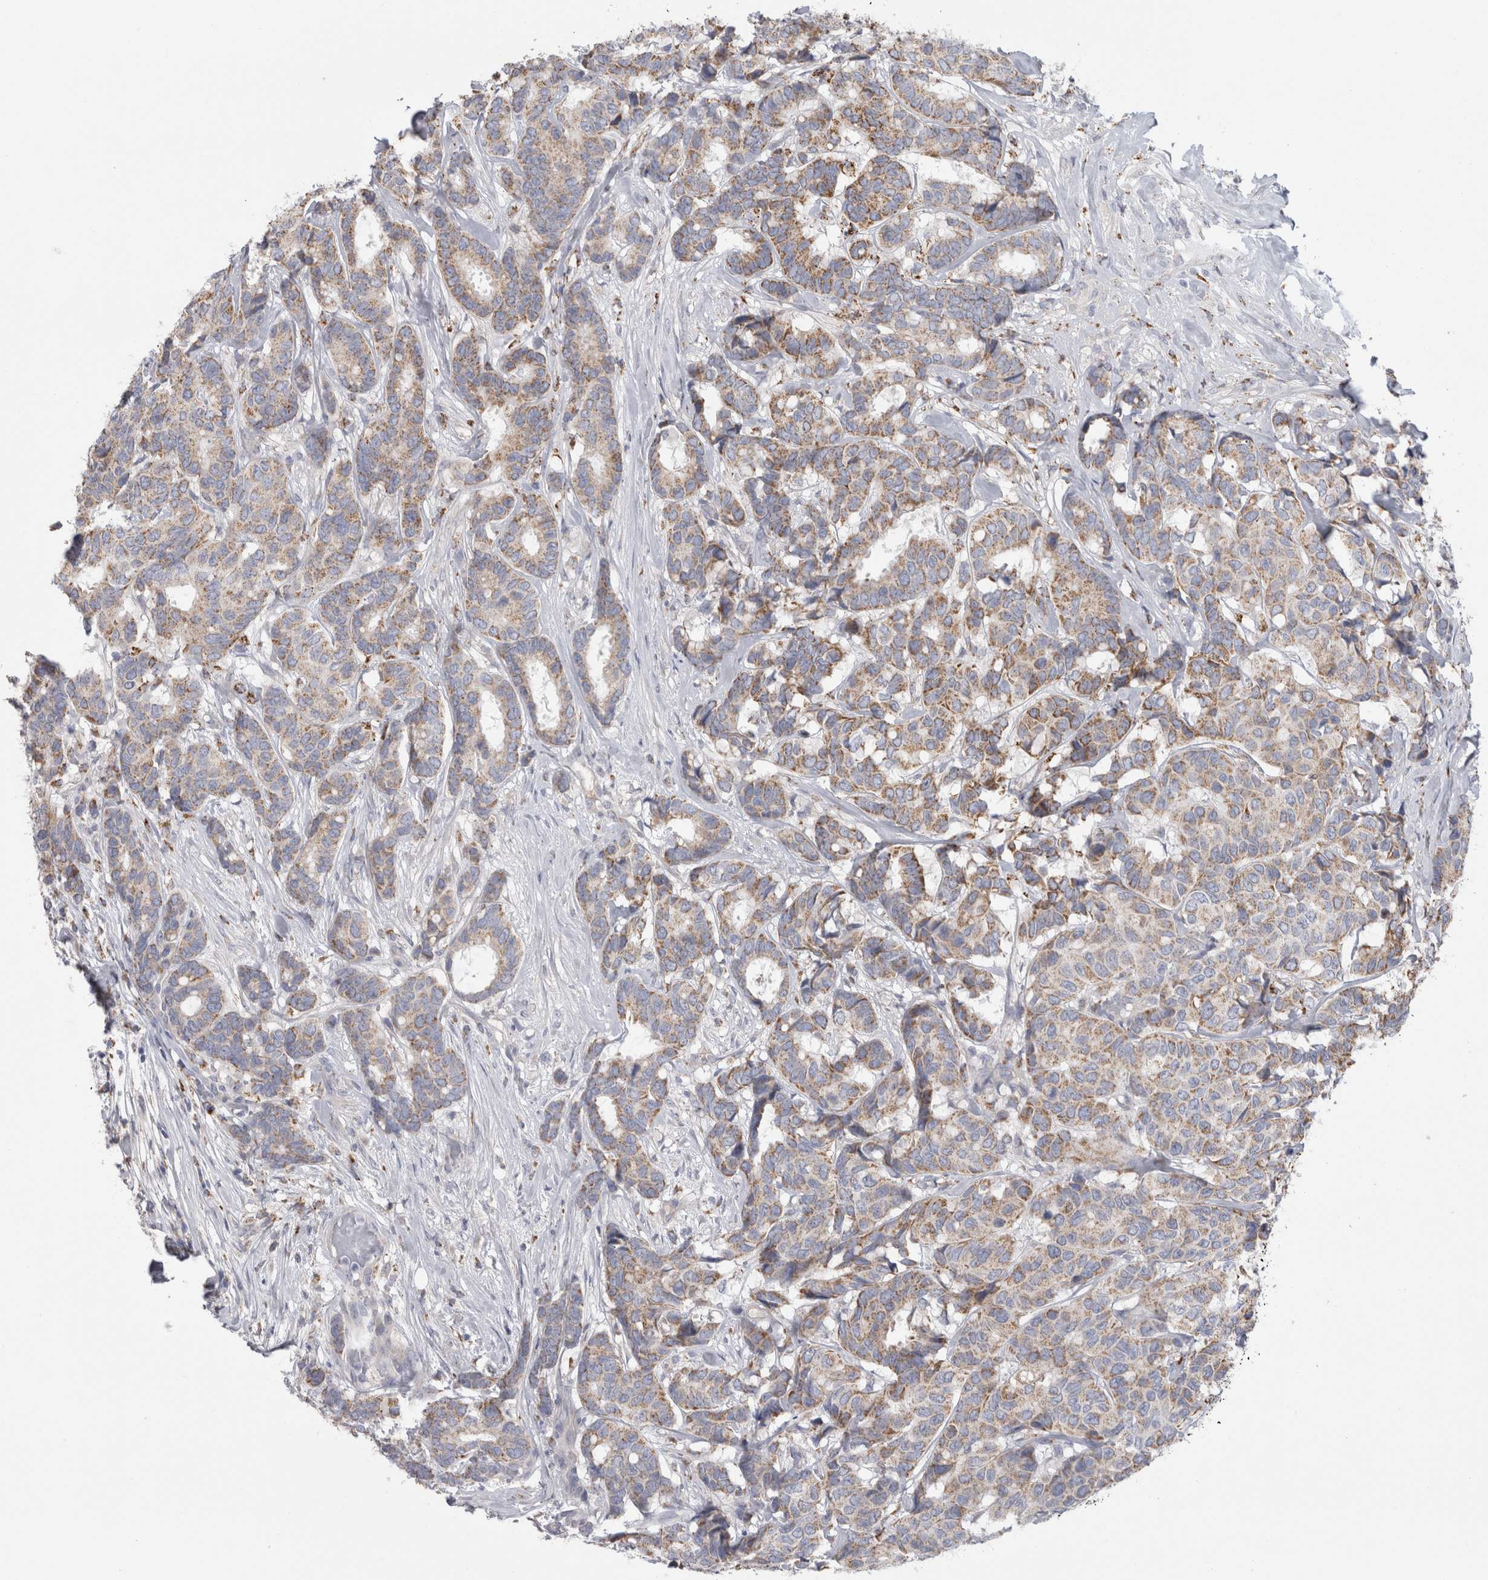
{"staining": {"intensity": "weak", "quantity": ">75%", "location": "cytoplasmic/membranous"}, "tissue": "breast cancer", "cell_type": "Tumor cells", "image_type": "cancer", "snomed": [{"axis": "morphology", "description": "Duct carcinoma"}, {"axis": "topography", "description": "Breast"}], "caption": "This micrograph exhibits IHC staining of intraductal carcinoma (breast), with low weak cytoplasmic/membranous staining in approximately >75% of tumor cells.", "gene": "GATM", "patient": {"sex": "female", "age": 87}}